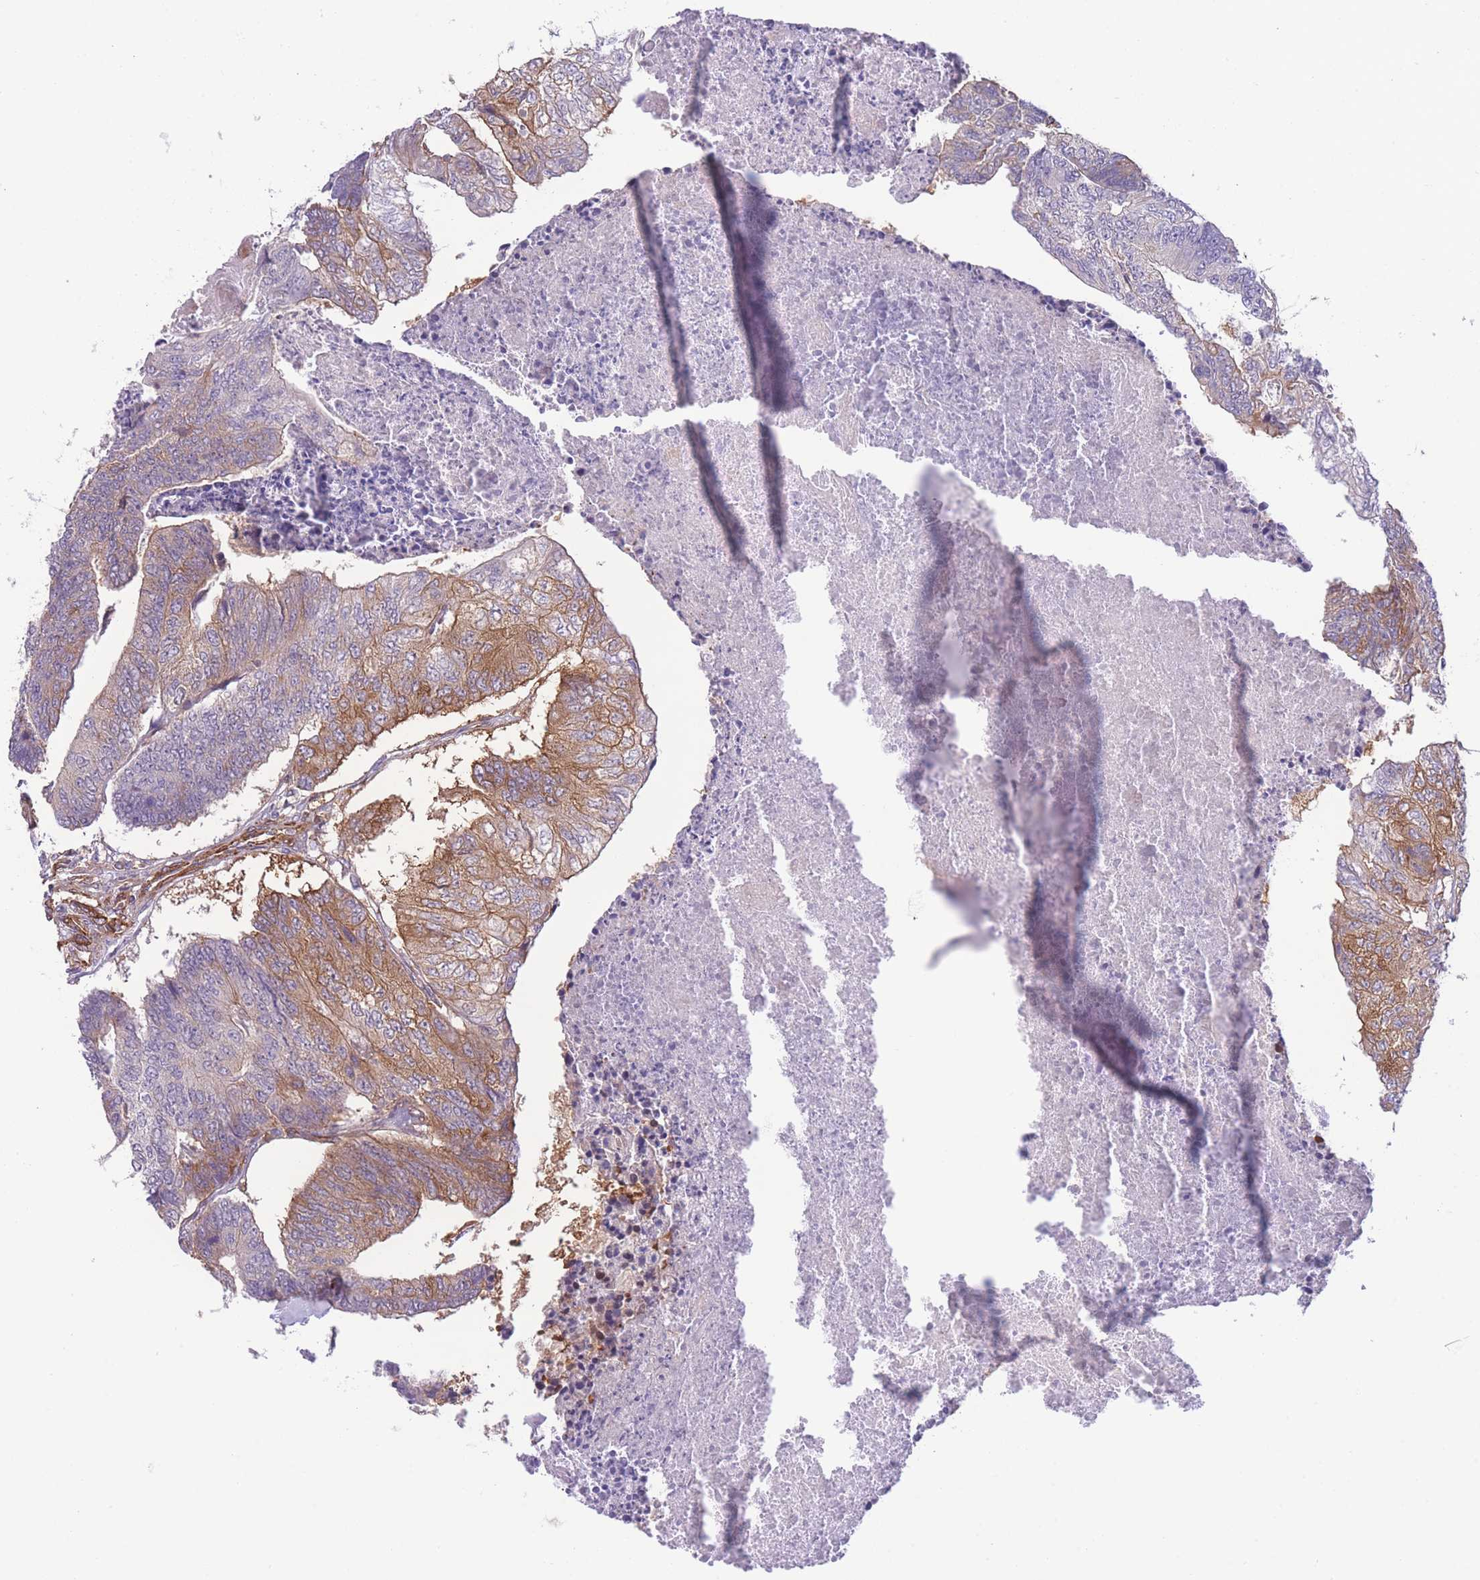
{"staining": {"intensity": "moderate", "quantity": "25%-75%", "location": "cytoplasmic/membranous"}, "tissue": "colorectal cancer", "cell_type": "Tumor cells", "image_type": "cancer", "snomed": [{"axis": "morphology", "description": "Adenocarcinoma, NOS"}, {"axis": "topography", "description": "Colon"}], "caption": "There is medium levels of moderate cytoplasmic/membranous expression in tumor cells of colorectal adenocarcinoma, as demonstrated by immunohistochemical staining (brown color).", "gene": "CDC25B", "patient": {"sex": "female", "age": 67}}